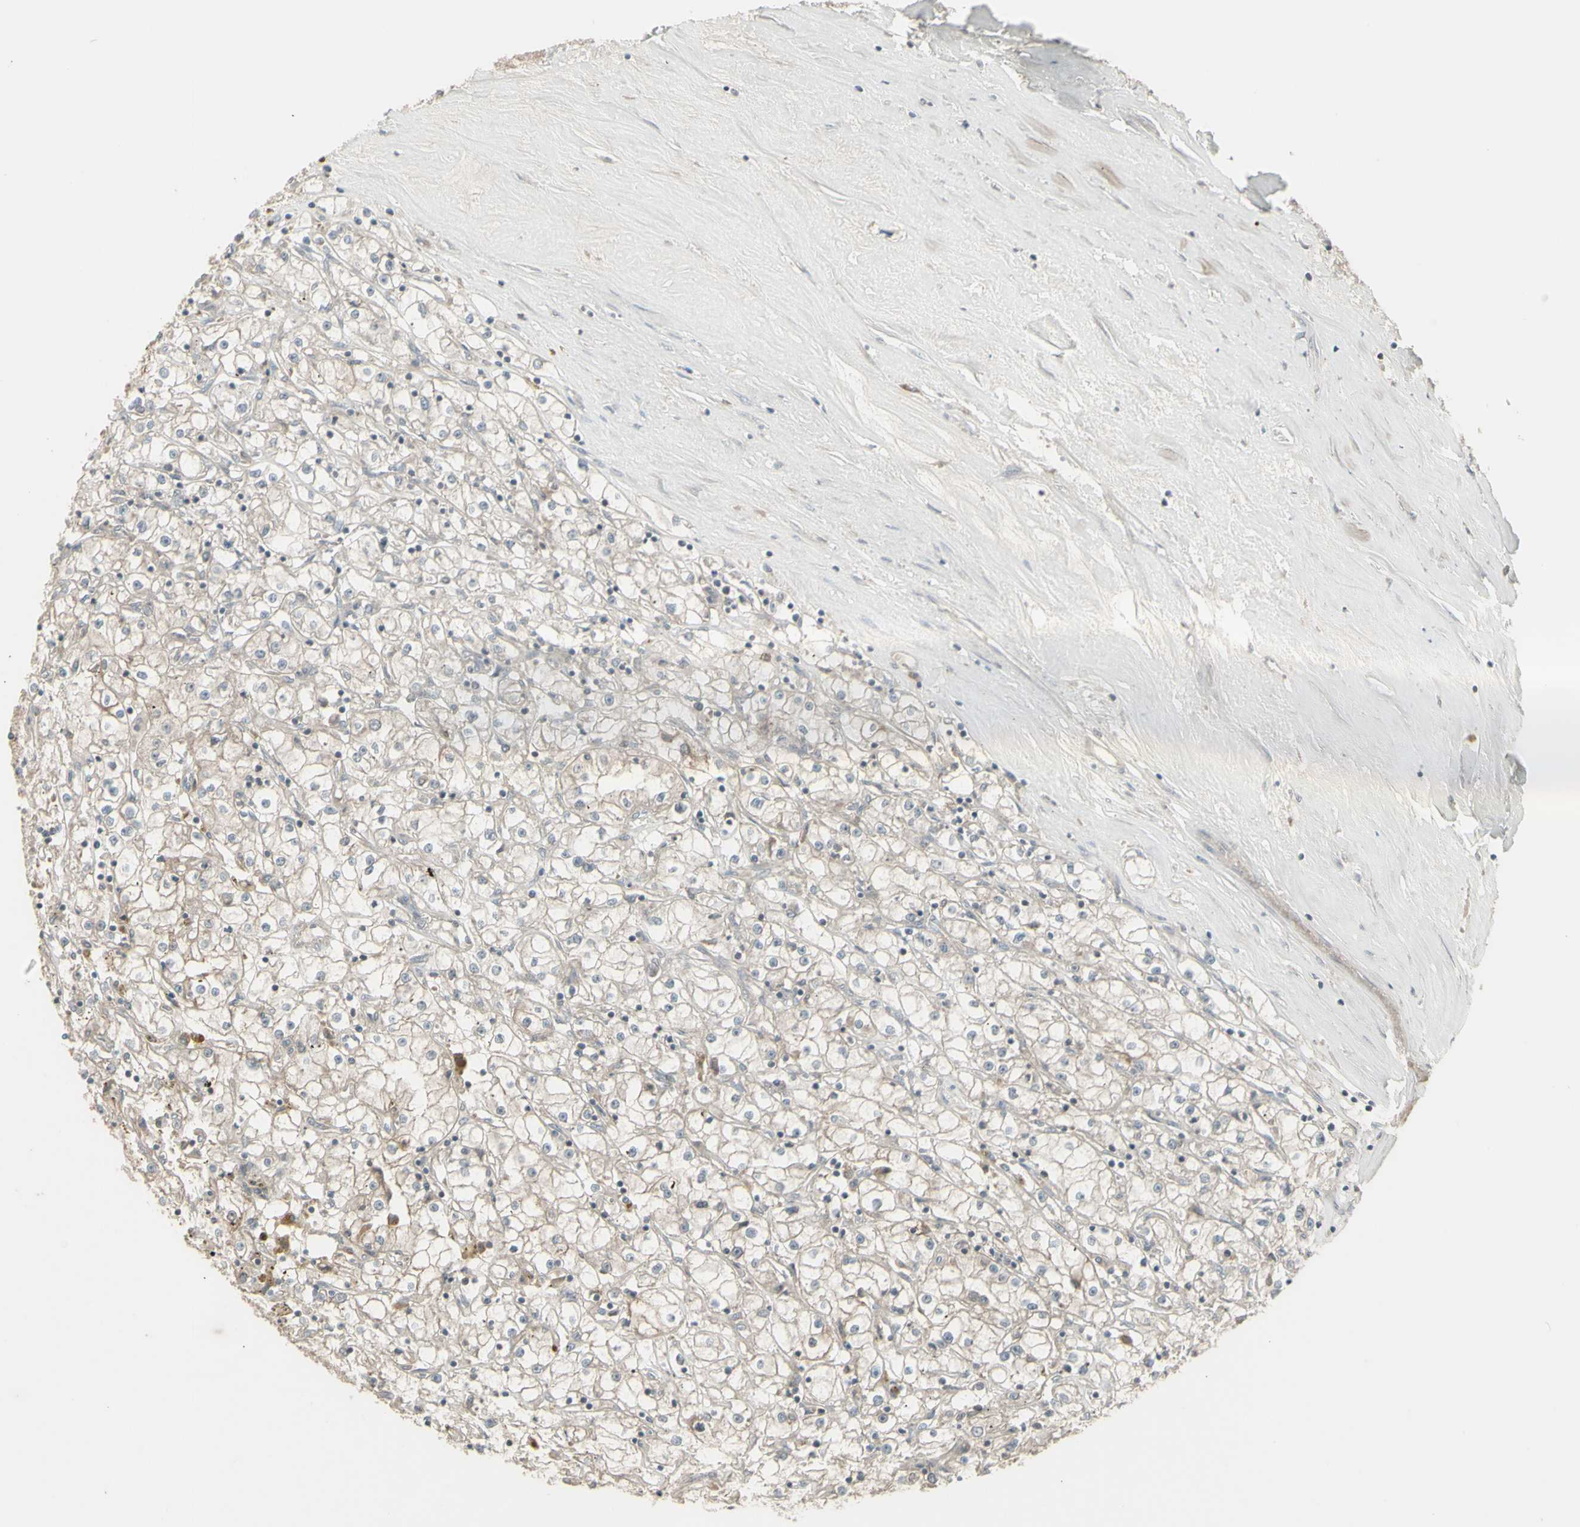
{"staining": {"intensity": "weak", "quantity": "25%-75%", "location": "cytoplasmic/membranous"}, "tissue": "renal cancer", "cell_type": "Tumor cells", "image_type": "cancer", "snomed": [{"axis": "morphology", "description": "Adenocarcinoma, NOS"}, {"axis": "topography", "description": "Kidney"}], "caption": "Renal cancer (adenocarcinoma) stained with a brown dye exhibits weak cytoplasmic/membranous positive staining in about 25%-75% of tumor cells.", "gene": "CSK", "patient": {"sex": "male", "age": 56}}